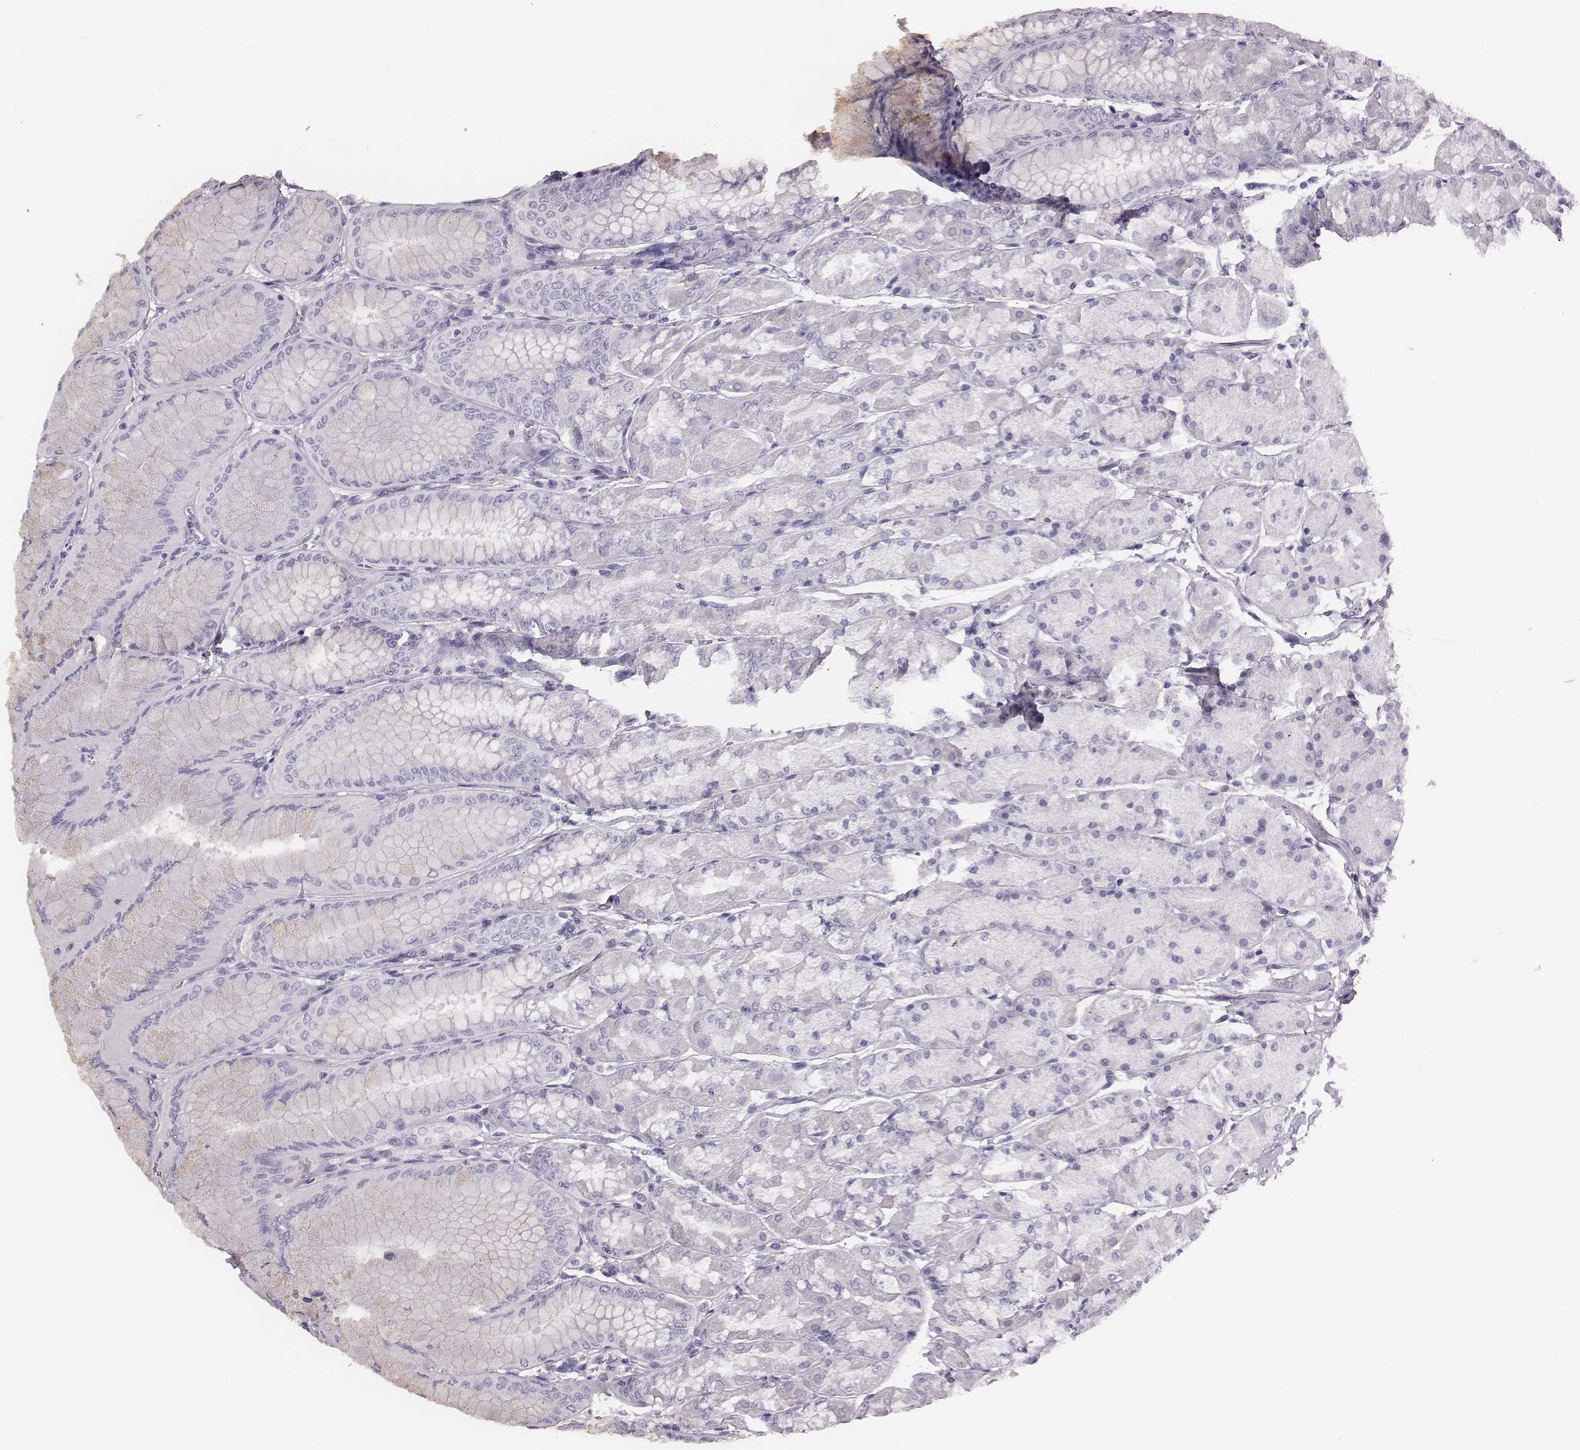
{"staining": {"intensity": "negative", "quantity": "none", "location": "none"}, "tissue": "stomach", "cell_type": "Glandular cells", "image_type": "normal", "snomed": [{"axis": "morphology", "description": "Normal tissue, NOS"}, {"axis": "topography", "description": "Stomach, upper"}], "caption": "The micrograph displays no staining of glandular cells in unremarkable stomach.", "gene": "H1", "patient": {"sex": "male", "age": 60}}